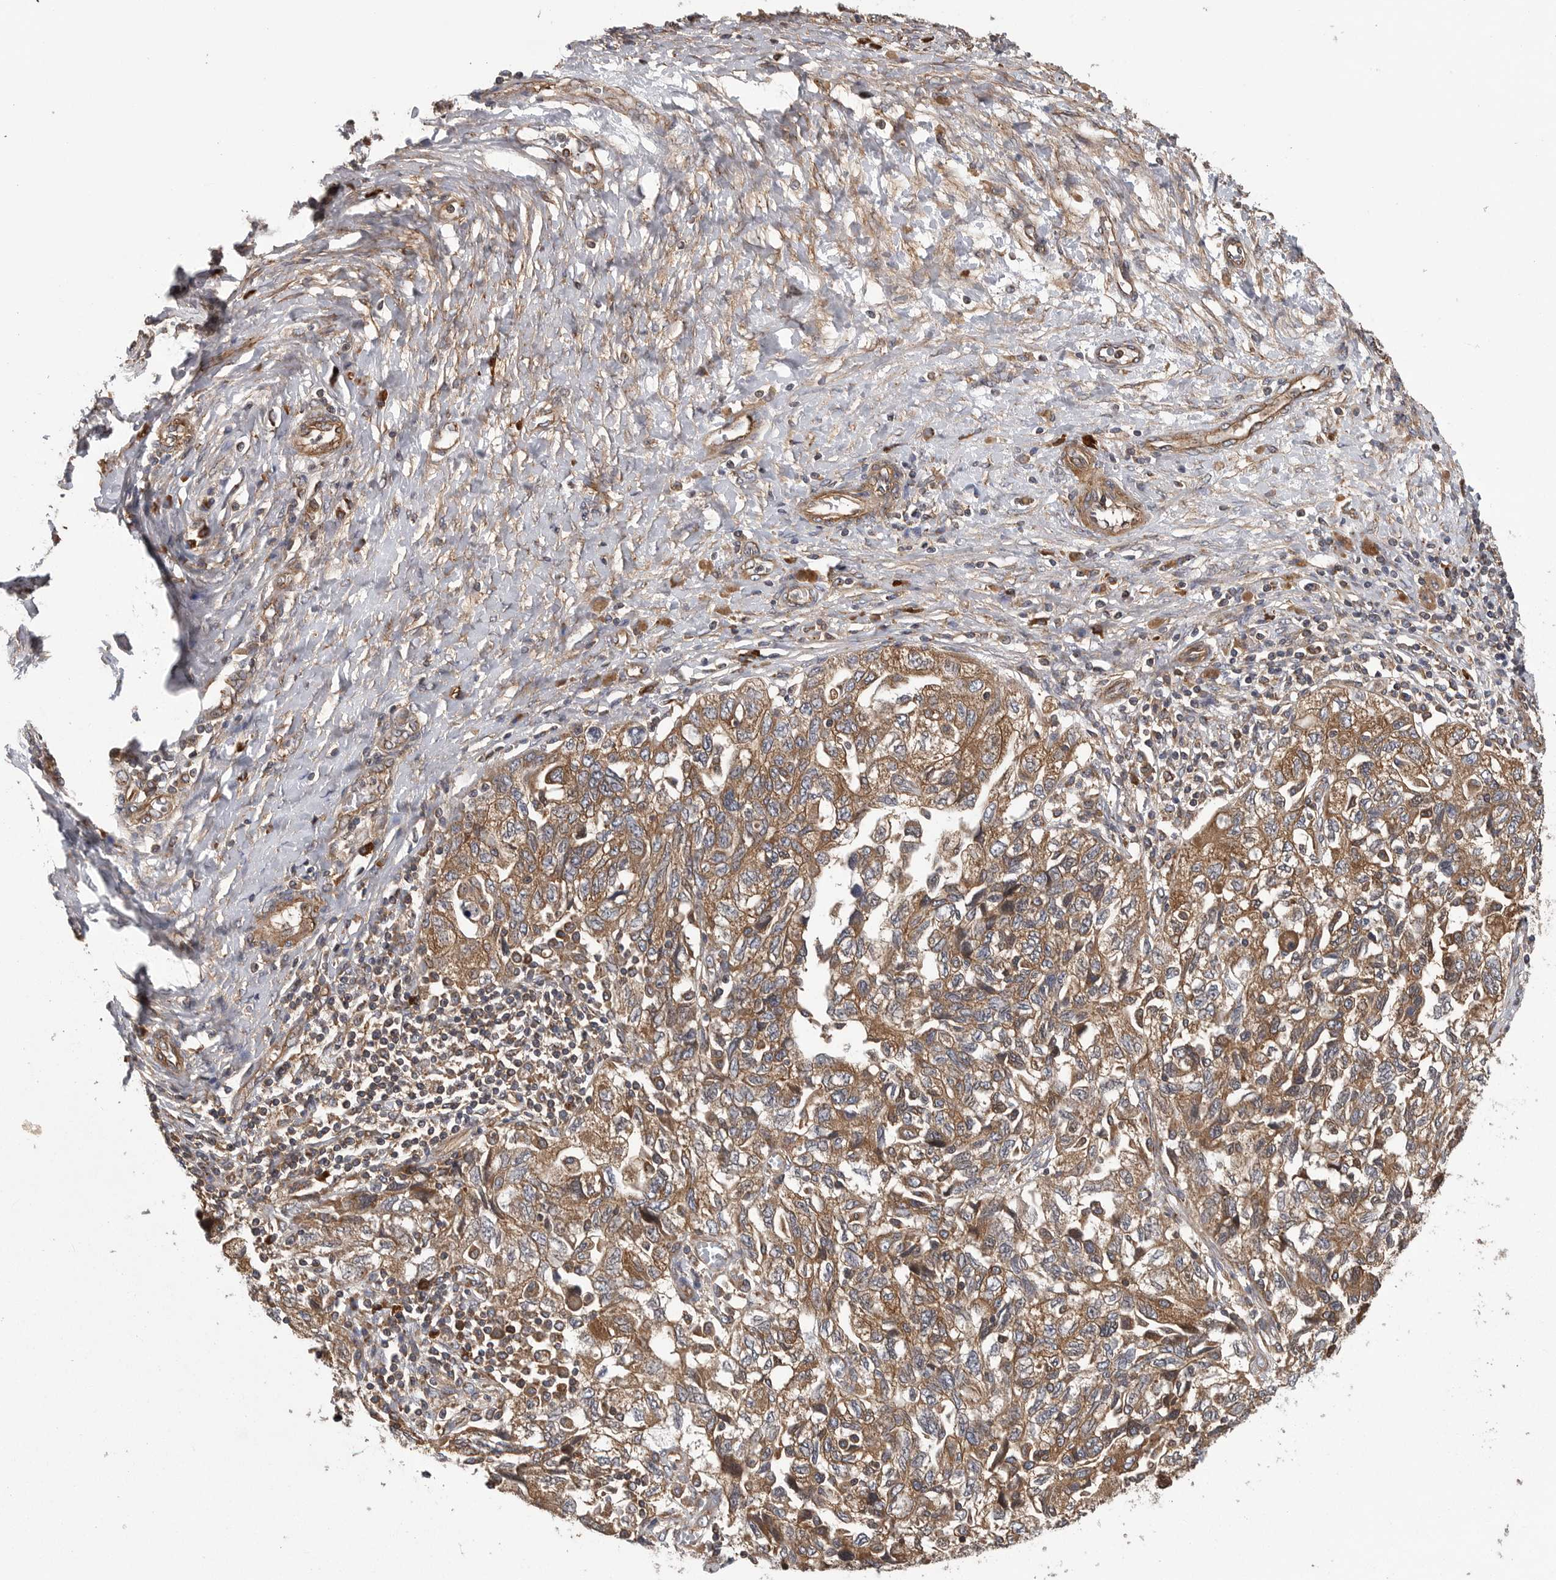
{"staining": {"intensity": "moderate", "quantity": ">75%", "location": "cytoplasmic/membranous"}, "tissue": "ovarian cancer", "cell_type": "Tumor cells", "image_type": "cancer", "snomed": [{"axis": "morphology", "description": "Carcinoma, NOS"}, {"axis": "morphology", "description": "Cystadenocarcinoma, serous, NOS"}, {"axis": "topography", "description": "Ovary"}], "caption": "An image of human serous cystadenocarcinoma (ovarian) stained for a protein exhibits moderate cytoplasmic/membranous brown staining in tumor cells.", "gene": "OXR1", "patient": {"sex": "female", "age": 69}}